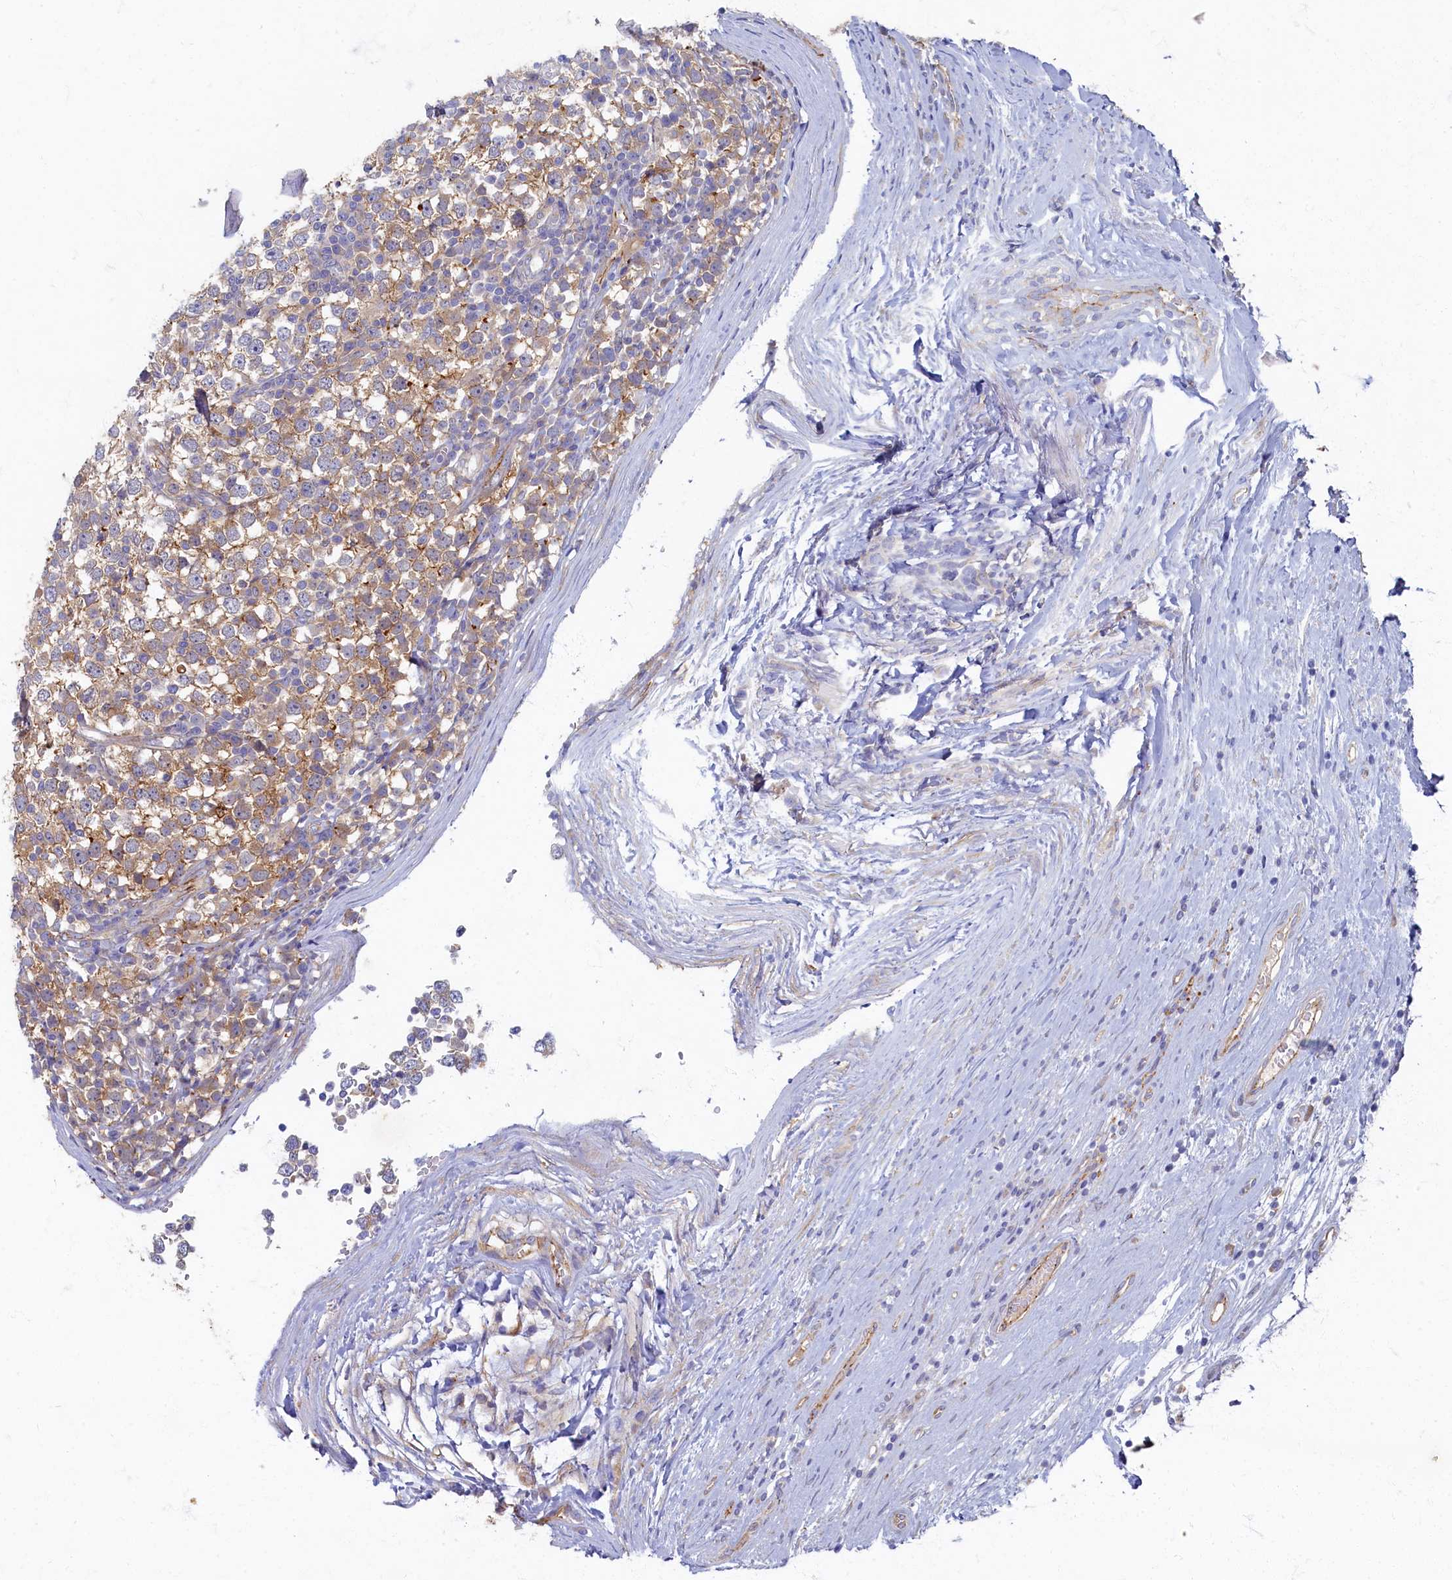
{"staining": {"intensity": "moderate", "quantity": "<25%", "location": "cytoplasmic/membranous"}, "tissue": "testis cancer", "cell_type": "Tumor cells", "image_type": "cancer", "snomed": [{"axis": "morphology", "description": "Seminoma, NOS"}, {"axis": "topography", "description": "Testis"}], "caption": "A histopathology image of human testis cancer (seminoma) stained for a protein reveals moderate cytoplasmic/membranous brown staining in tumor cells.", "gene": "PSMG2", "patient": {"sex": "male", "age": 65}}